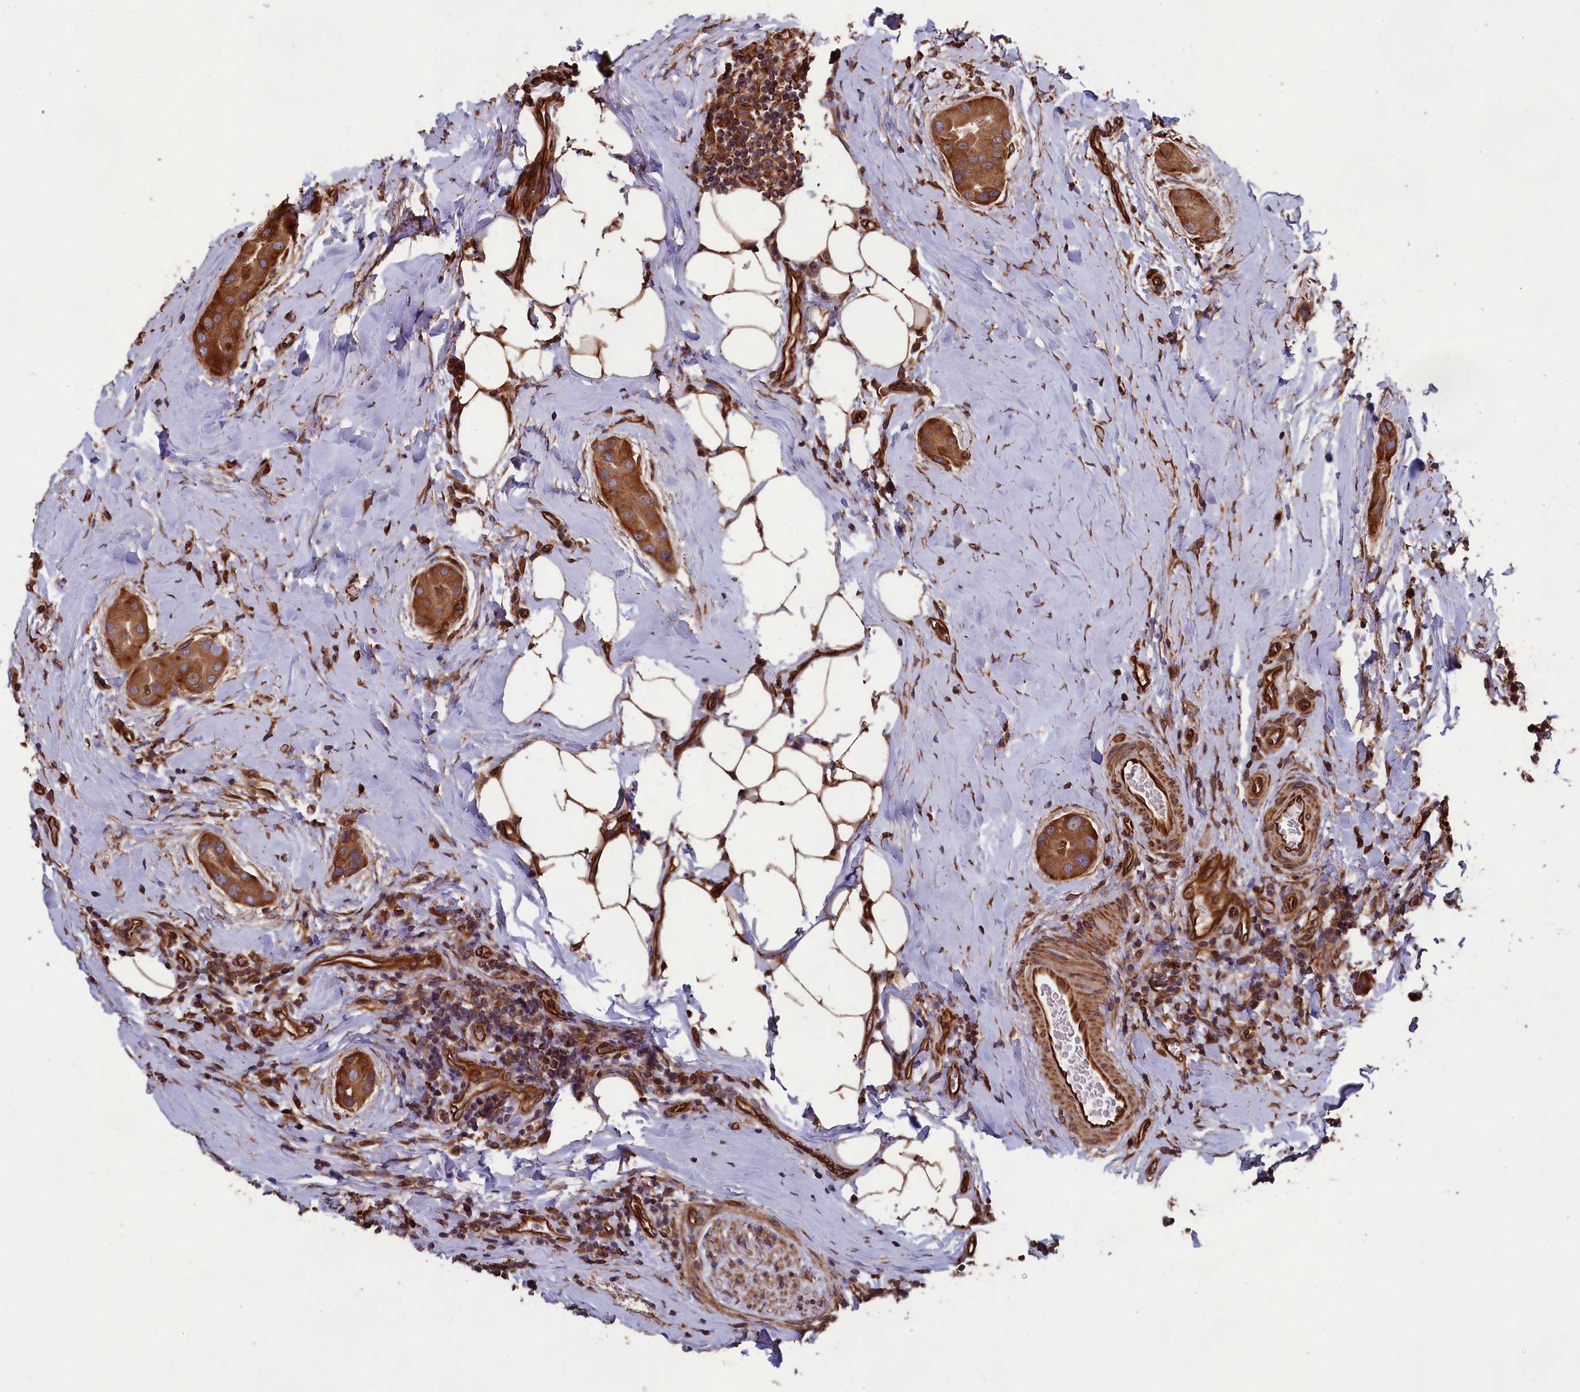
{"staining": {"intensity": "strong", "quantity": ">75%", "location": "cytoplasmic/membranous"}, "tissue": "thyroid cancer", "cell_type": "Tumor cells", "image_type": "cancer", "snomed": [{"axis": "morphology", "description": "Papillary adenocarcinoma, NOS"}, {"axis": "topography", "description": "Thyroid gland"}], "caption": "This histopathology image displays thyroid cancer stained with IHC to label a protein in brown. The cytoplasmic/membranous of tumor cells show strong positivity for the protein. Nuclei are counter-stained blue.", "gene": "CCDC124", "patient": {"sex": "male", "age": 33}}